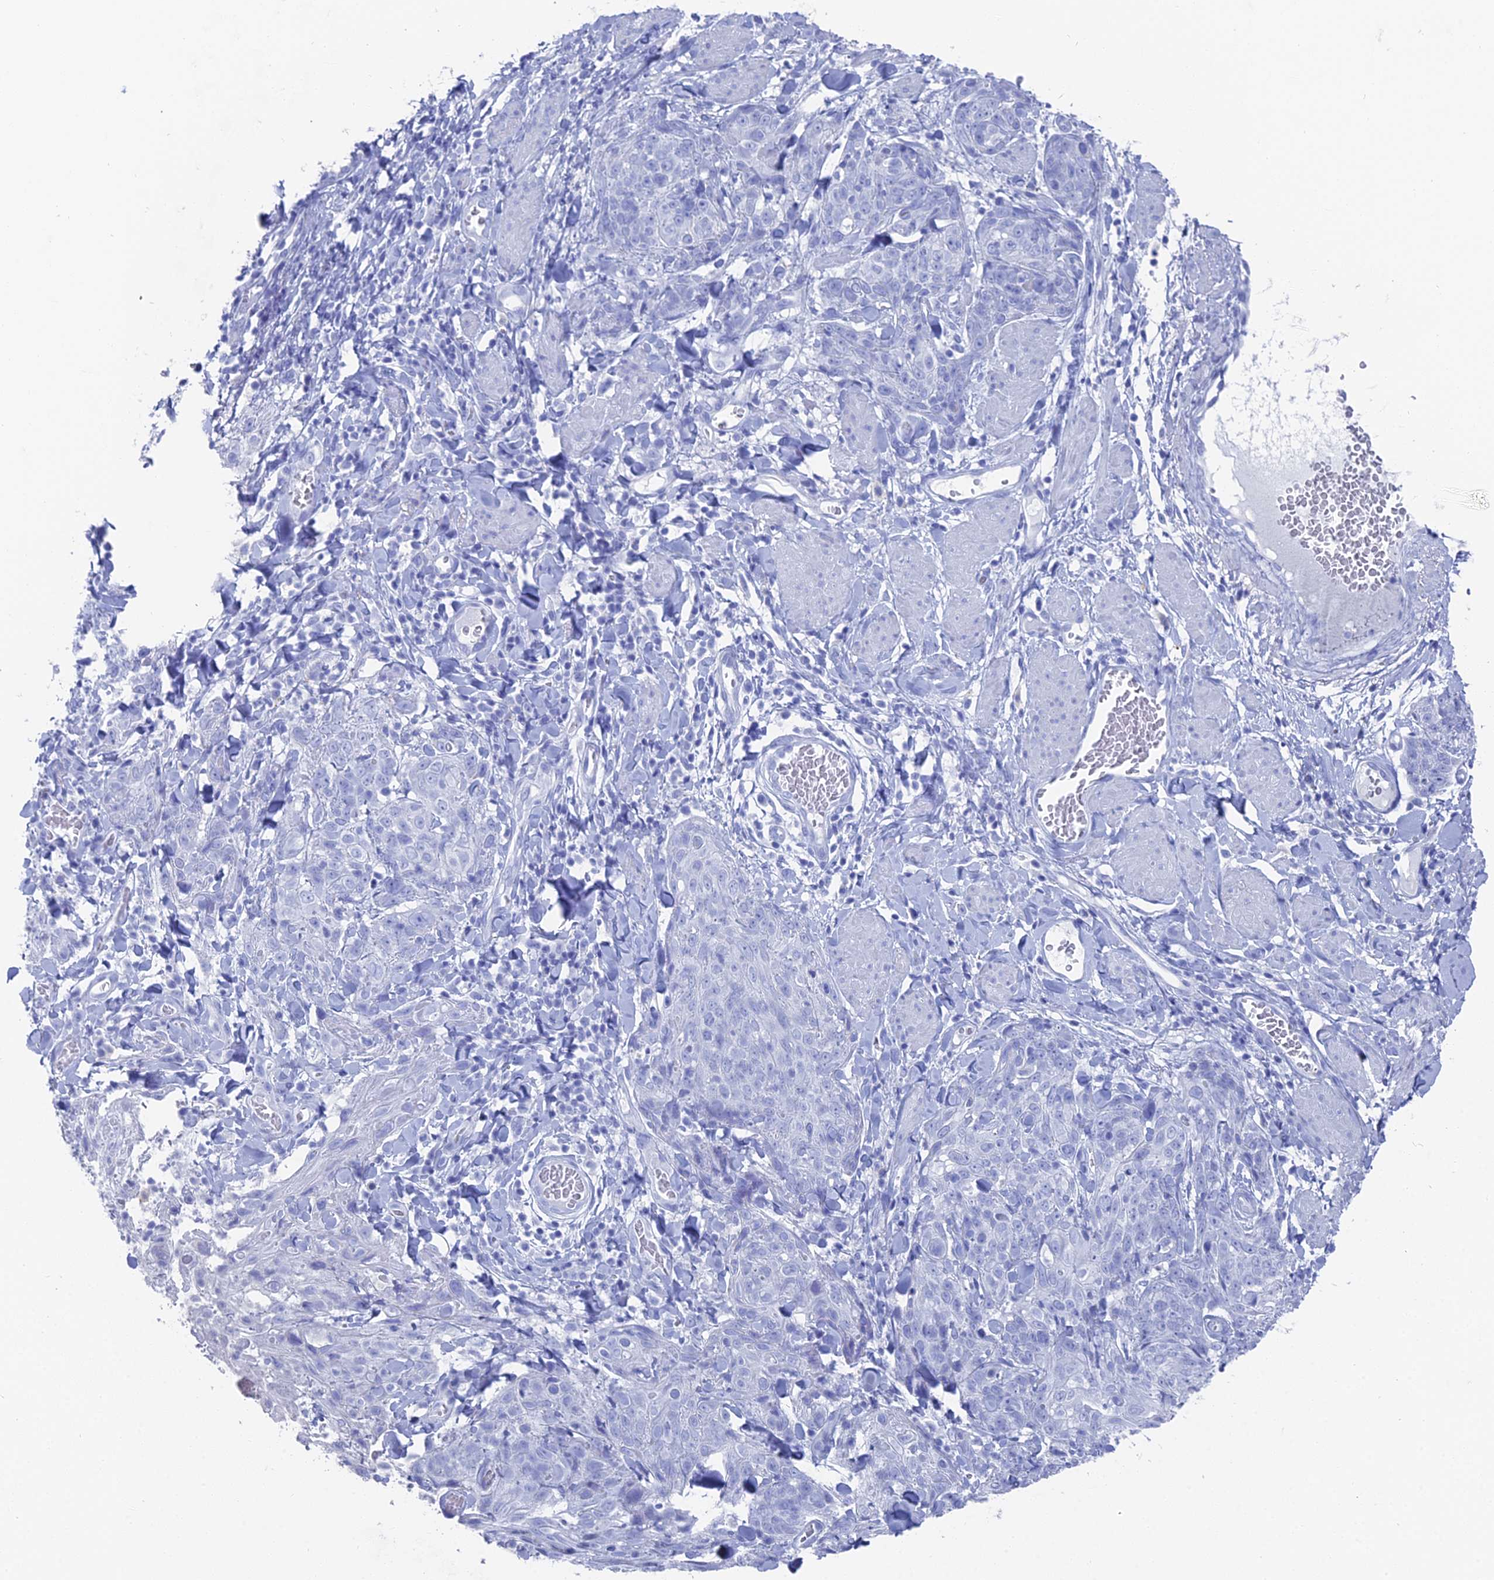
{"staining": {"intensity": "negative", "quantity": "none", "location": "none"}, "tissue": "skin cancer", "cell_type": "Tumor cells", "image_type": "cancer", "snomed": [{"axis": "morphology", "description": "Squamous cell carcinoma, NOS"}, {"axis": "topography", "description": "Skin"}, {"axis": "topography", "description": "Vulva"}], "caption": "The immunohistochemistry photomicrograph has no significant expression in tumor cells of squamous cell carcinoma (skin) tissue. (Stains: DAB IHC with hematoxylin counter stain, Microscopy: brightfield microscopy at high magnification).", "gene": "ENPP3", "patient": {"sex": "female", "age": 85}}